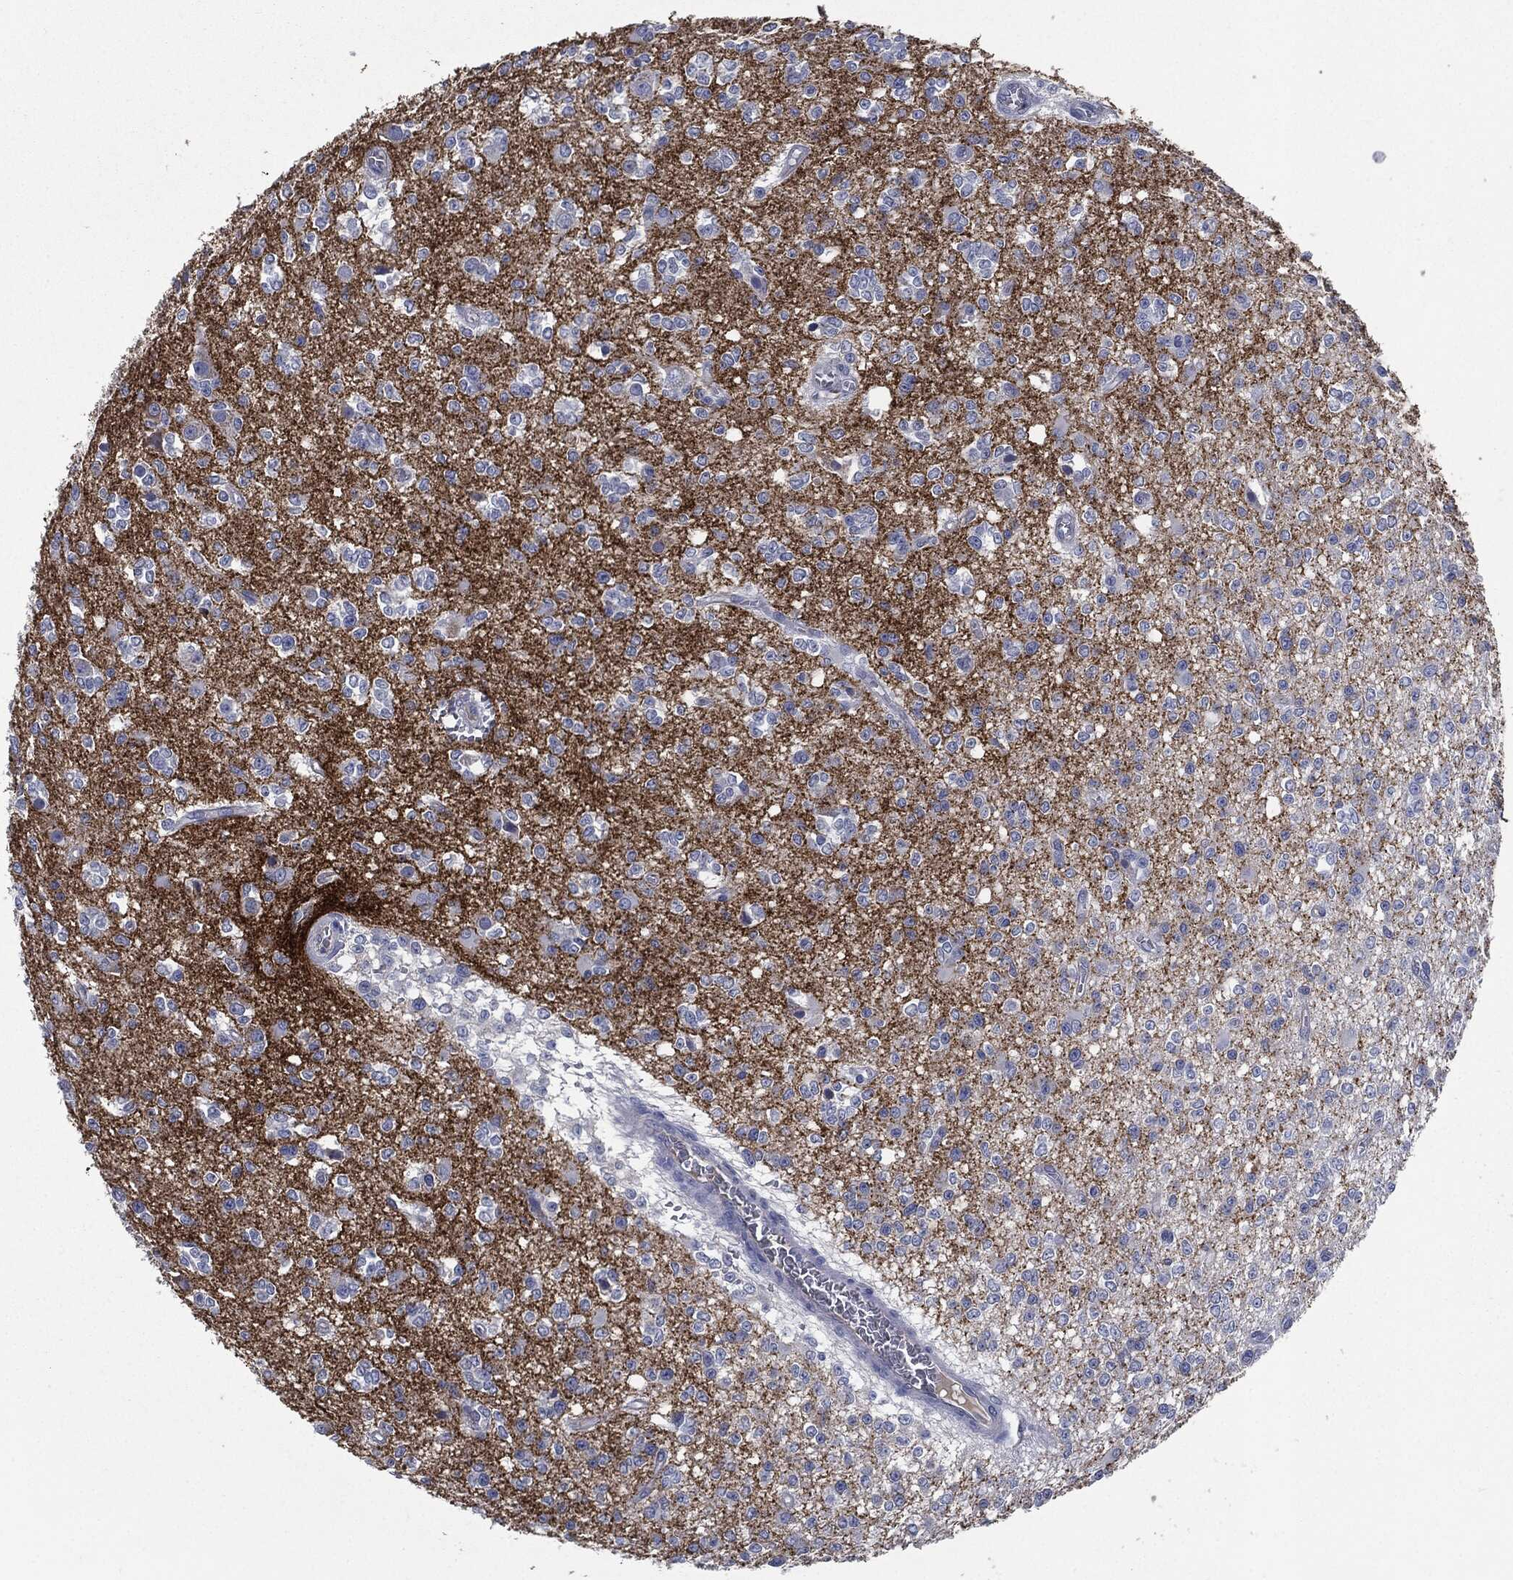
{"staining": {"intensity": "negative", "quantity": "none", "location": "none"}, "tissue": "glioma", "cell_type": "Tumor cells", "image_type": "cancer", "snomed": [{"axis": "morphology", "description": "Glioma, malignant, Low grade"}, {"axis": "topography", "description": "Brain"}], "caption": "Malignant low-grade glioma was stained to show a protein in brown. There is no significant staining in tumor cells.", "gene": "CD27", "patient": {"sex": "female", "age": 45}}